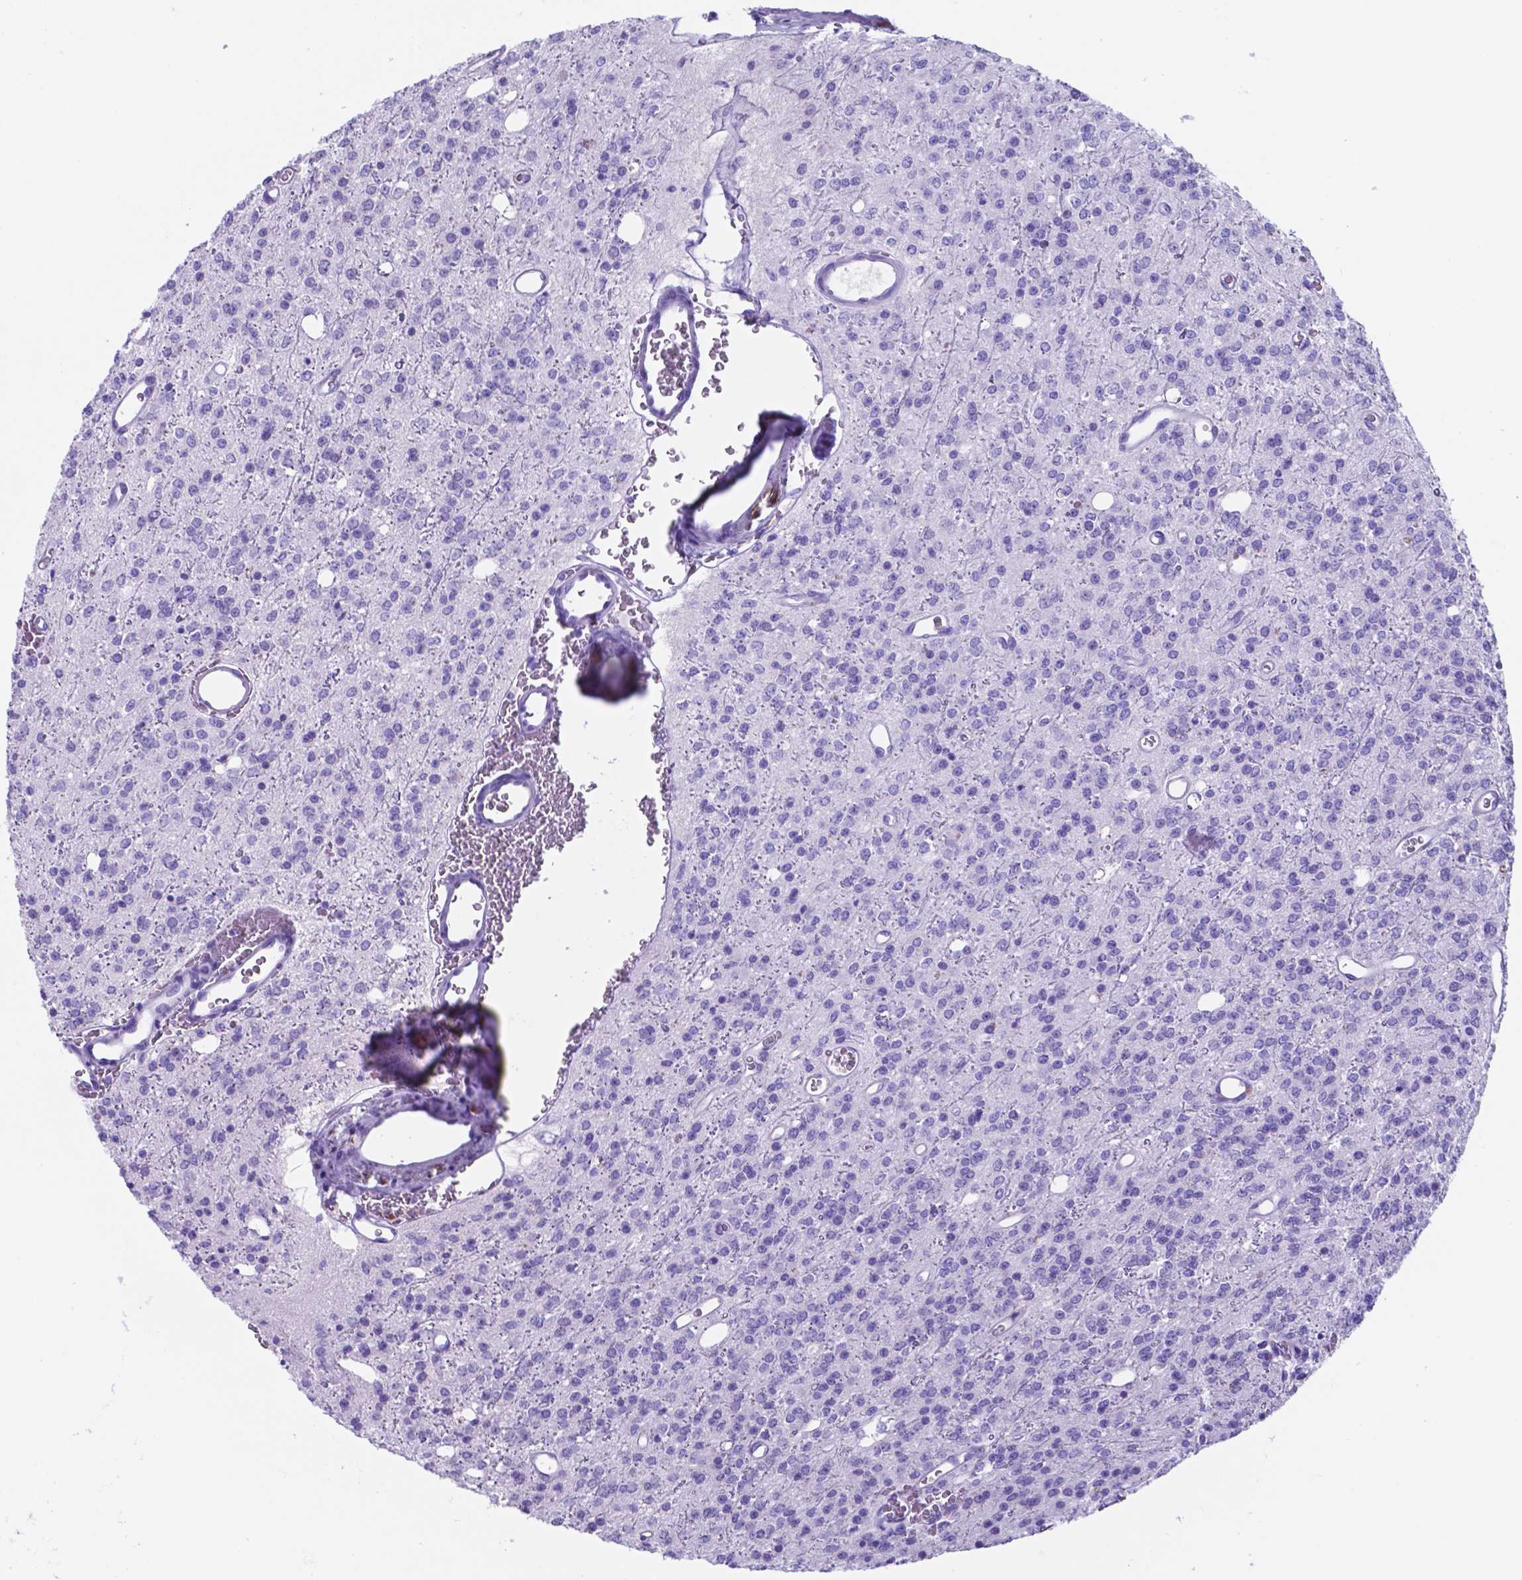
{"staining": {"intensity": "negative", "quantity": "none", "location": "none"}, "tissue": "glioma", "cell_type": "Tumor cells", "image_type": "cancer", "snomed": [{"axis": "morphology", "description": "Glioma, malignant, Low grade"}, {"axis": "topography", "description": "Brain"}], "caption": "DAB (3,3'-diaminobenzidine) immunohistochemical staining of low-grade glioma (malignant) reveals no significant expression in tumor cells.", "gene": "DNAAF8", "patient": {"sex": "female", "age": 45}}